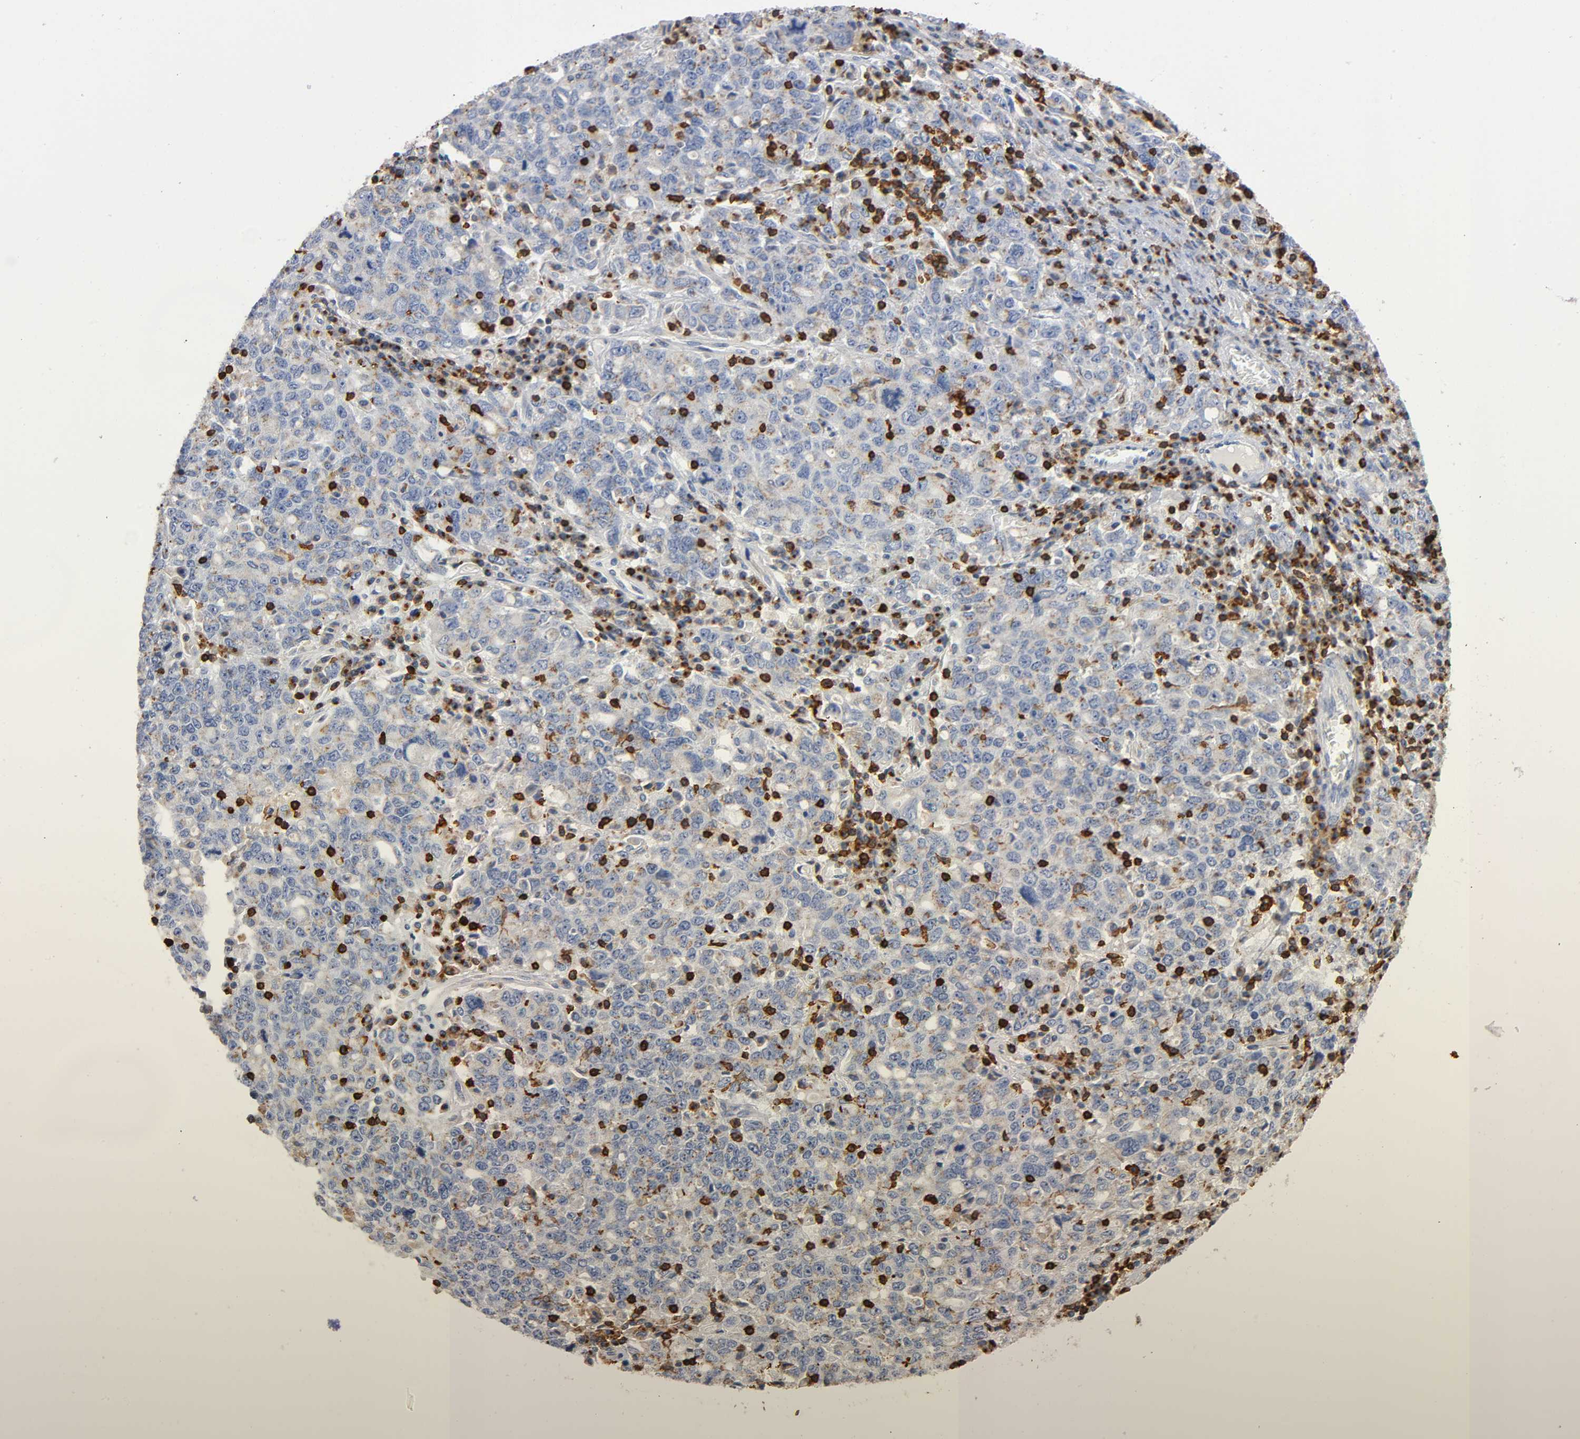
{"staining": {"intensity": "moderate", "quantity": "25%-75%", "location": "cytoplasmic/membranous"}, "tissue": "ovarian cancer", "cell_type": "Tumor cells", "image_type": "cancer", "snomed": [{"axis": "morphology", "description": "Carcinoma, endometroid"}, {"axis": "topography", "description": "Ovary"}], "caption": "A histopathology image of ovarian cancer (endometroid carcinoma) stained for a protein exhibits moderate cytoplasmic/membranous brown staining in tumor cells.", "gene": "CAPN10", "patient": {"sex": "female", "age": 62}}